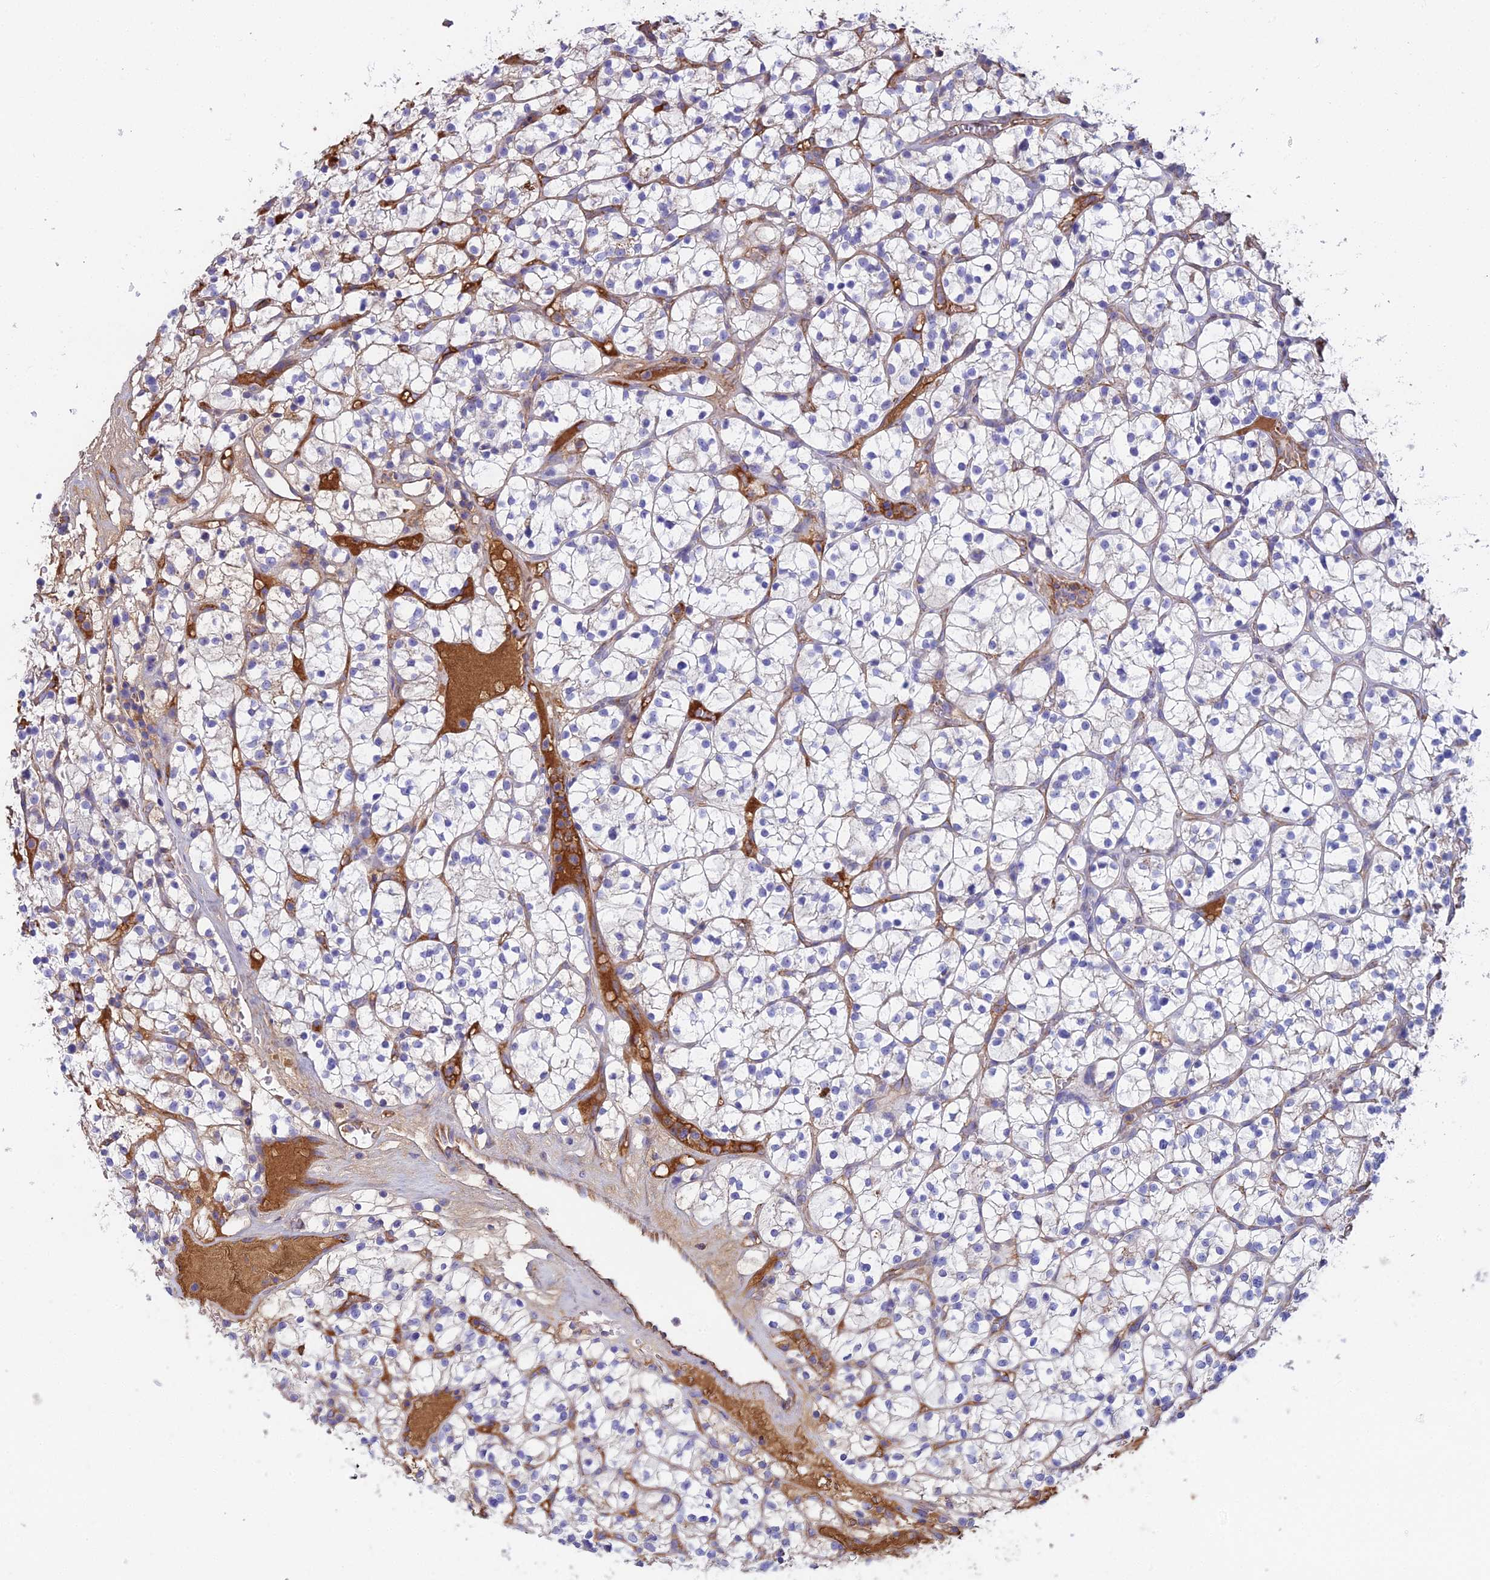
{"staining": {"intensity": "negative", "quantity": "none", "location": "none"}, "tissue": "renal cancer", "cell_type": "Tumor cells", "image_type": "cancer", "snomed": [{"axis": "morphology", "description": "Adenocarcinoma, NOS"}, {"axis": "topography", "description": "Kidney"}], "caption": "Tumor cells show no significant protein positivity in adenocarcinoma (renal).", "gene": "BEX4", "patient": {"sex": "female", "age": 64}}